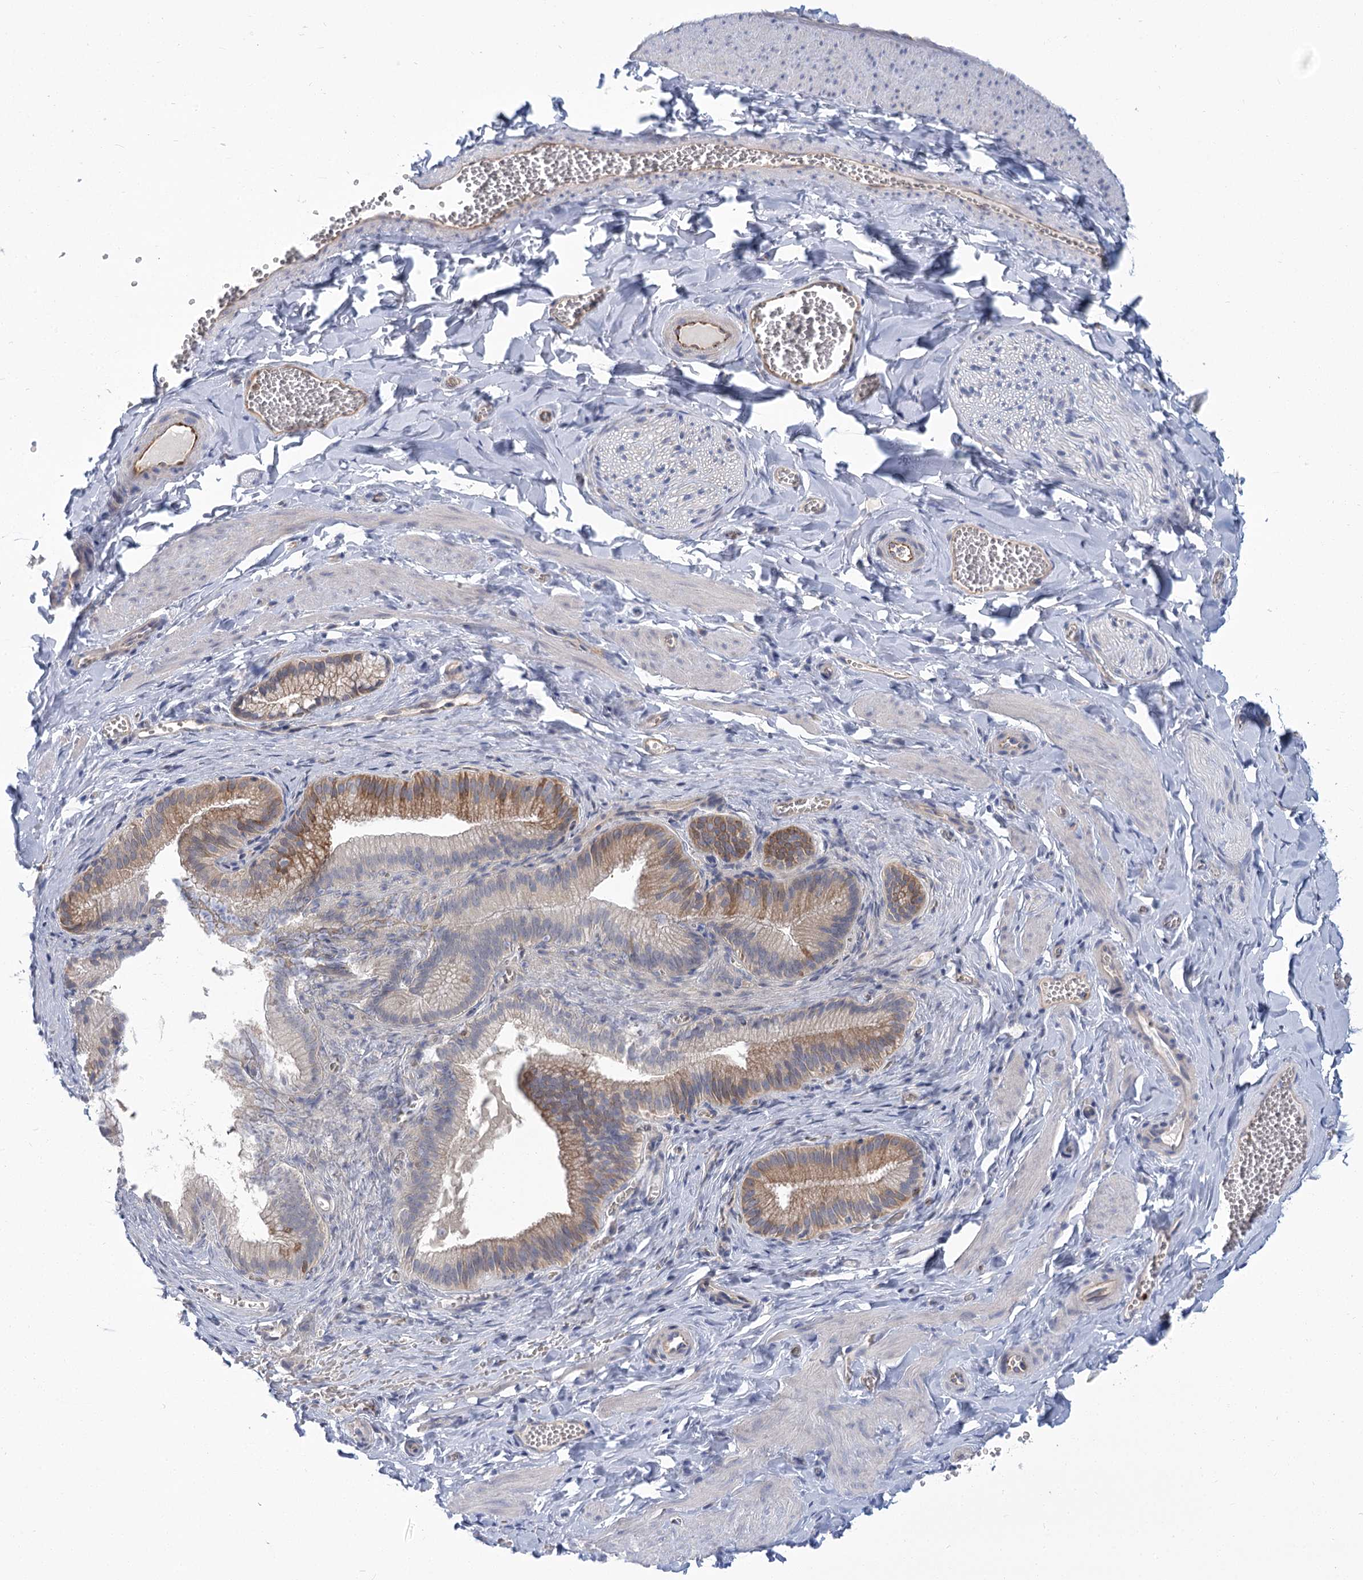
{"staining": {"intensity": "moderate", "quantity": ">75%", "location": "cytoplasmic/membranous"}, "tissue": "adipose tissue", "cell_type": "Adipocytes", "image_type": "normal", "snomed": [{"axis": "morphology", "description": "Normal tissue, NOS"}, {"axis": "topography", "description": "Gallbladder"}, {"axis": "topography", "description": "Peripheral nerve tissue"}], "caption": "Immunohistochemical staining of unremarkable adipose tissue demonstrates medium levels of moderate cytoplasmic/membranous expression in approximately >75% of adipocytes. (DAB = brown stain, brightfield microscopy at high magnification).", "gene": "THAP6", "patient": {"sex": "male", "age": 38}}